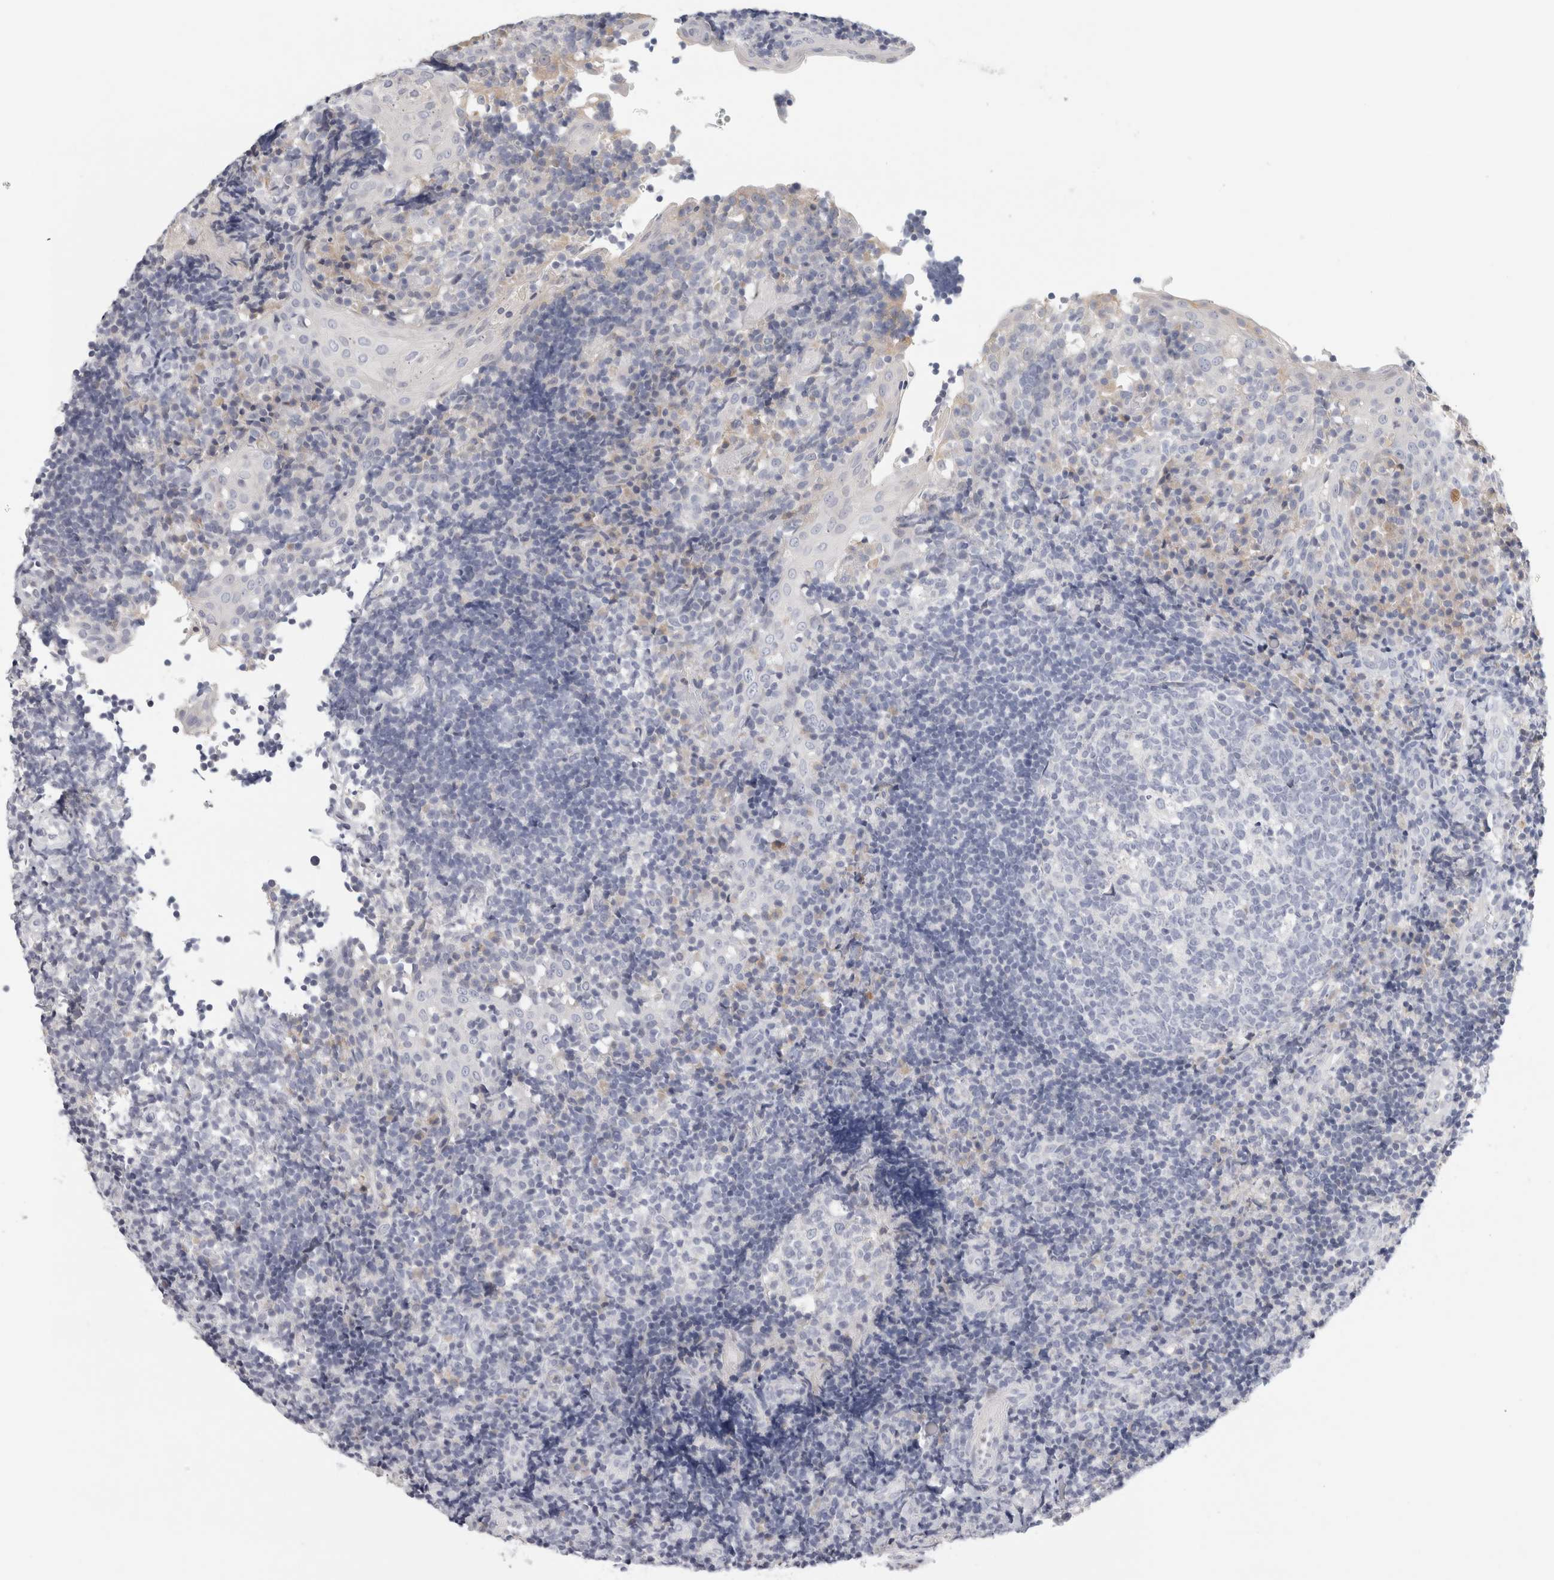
{"staining": {"intensity": "negative", "quantity": "none", "location": "none"}, "tissue": "tonsil", "cell_type": "Germinal center cells", "image_type": "normal", "snomed": [{"axis": "morphology", "description": "Normal tissue, NOS"}, {"axis": "topography", "description": "Tonsil"}], "caption": "A high-resolution micrograph shows IHC staining of benign tonsil, which shows no significant staining in germinal center cells.", "gene": "STK31", "patient": {"sex": "female", "age": 40}}